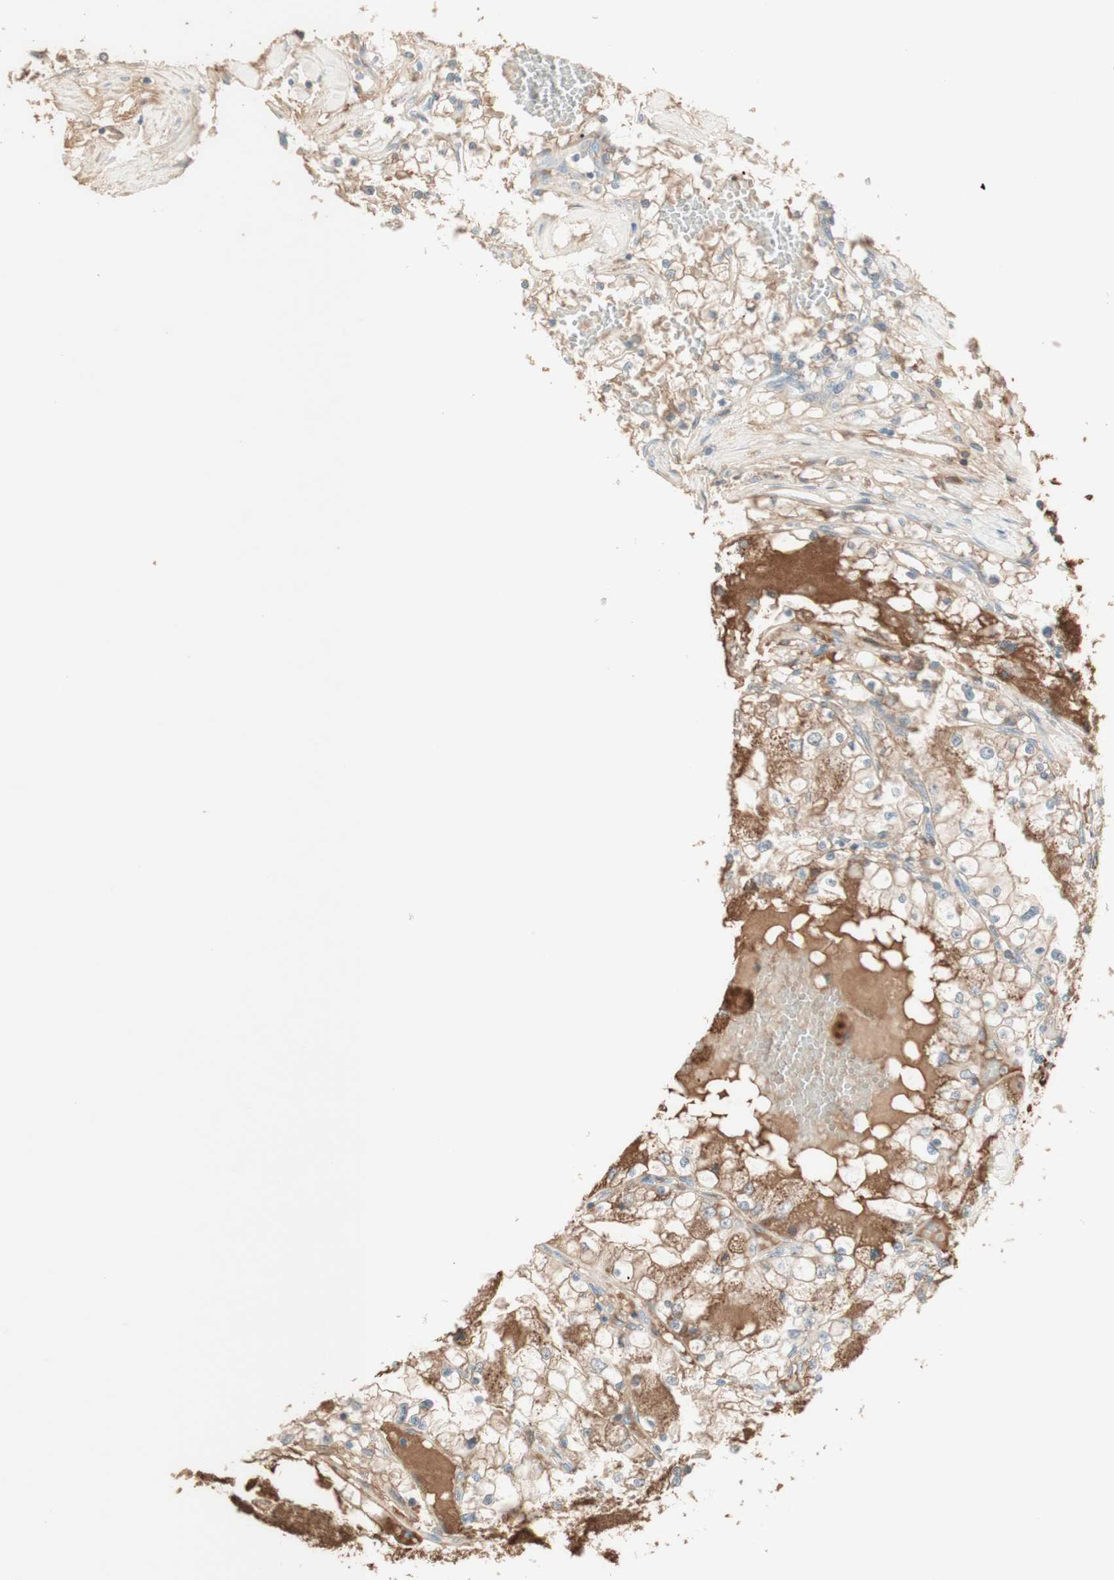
{"staining": {"intensity": "negative", "quantity": "none", "location": "none"}, "tissue": "renal cancer", "cell_type": "Tumor cells", "image_type": "cancer", "snomed": [{"axis": "morphology", "description": "Adenocarcinoma, NOS"}, {"axis": "topography", "description": "Kidney"}], "caption": "High power microscopy photomicrograph of an IHC histopathology image of renal cancer (adenocarcinoma), revealing no significant staining in tumor cells.", "gene": "IFNG", "patient": {"sex": "male", "age": 68}}